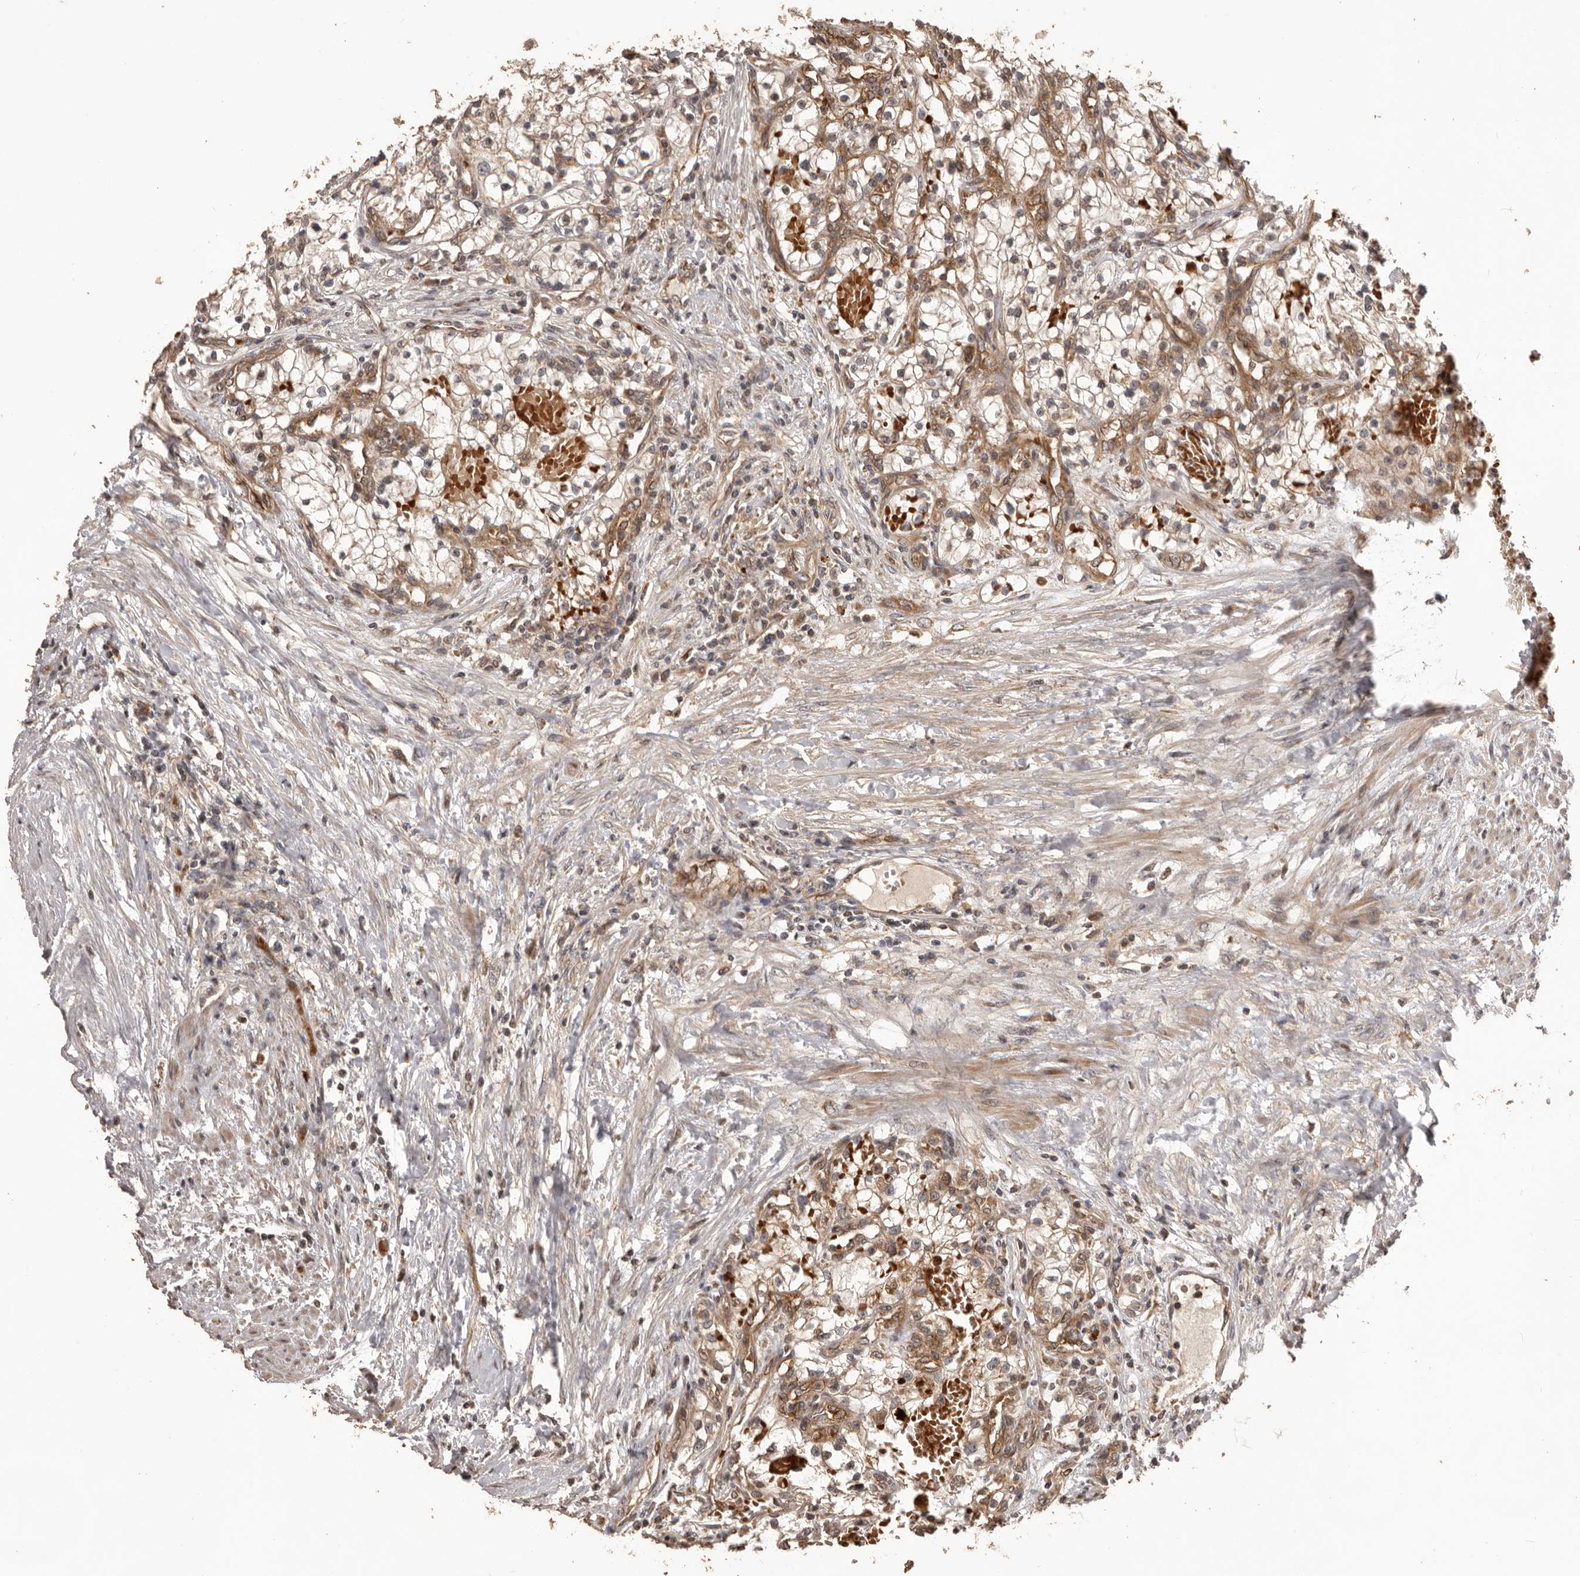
{"staining": {"intensity": "weak", "quantity": ">75%", "location": "cytoplasmic/membranous"}, "tissue": "renal cancer", "cell_type": "Tumor cells", "image_type": "cancer", "snomed": [{"axis": "morphology", "description": "Normal tissue, NOS"}, {"axis": "morphology", "description": "Adenocarcinoma, NOS"}, {"axis": "topography", "description": "Kidney"}], "caption": "Weak cytoplasmic/membranous protein expression is seen in approximately >75% of tumor cells in renal cancer (adenocarcinoma).", "gene": "QRSL1", "patient": {"sex": "male", "age": 68}}